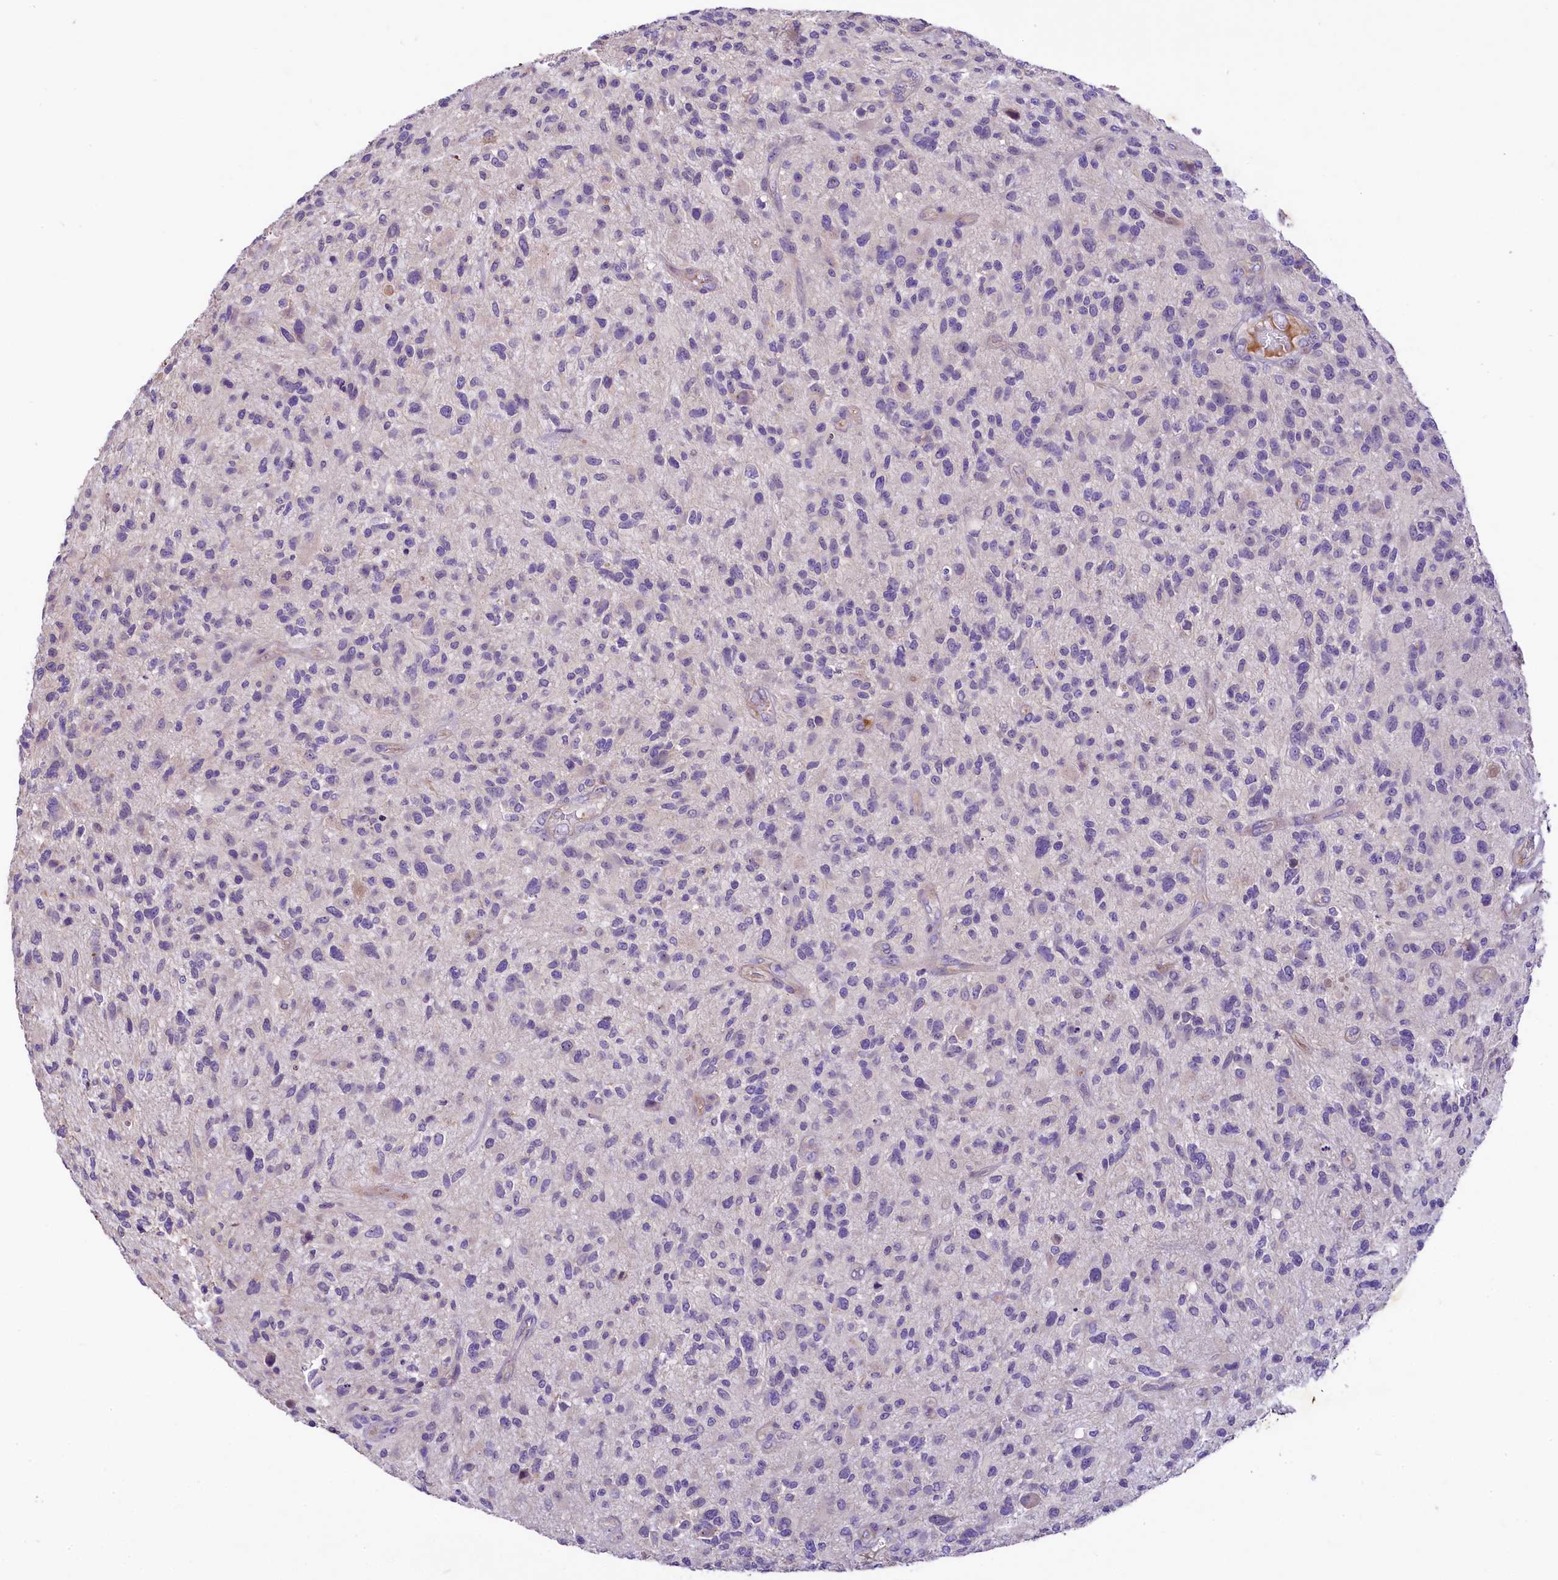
{"staining": {"intensity": "negative", "quantity": "none", "location": "none"}, "tissue": "glioma", "cell_type": "Tumor cells", "image_type": "cancer", "snomed": [{"axis": "morphology", "description": "Glioma, malignant, High grade"}, {"axis": "topography", "description": "Brain"}], "caption": "Immunohistochemistry (IHC) of human glioma displays no expression in tumor cells.", "gene": "UBXN6", "patient": {"sex": "male", "age": 47}}